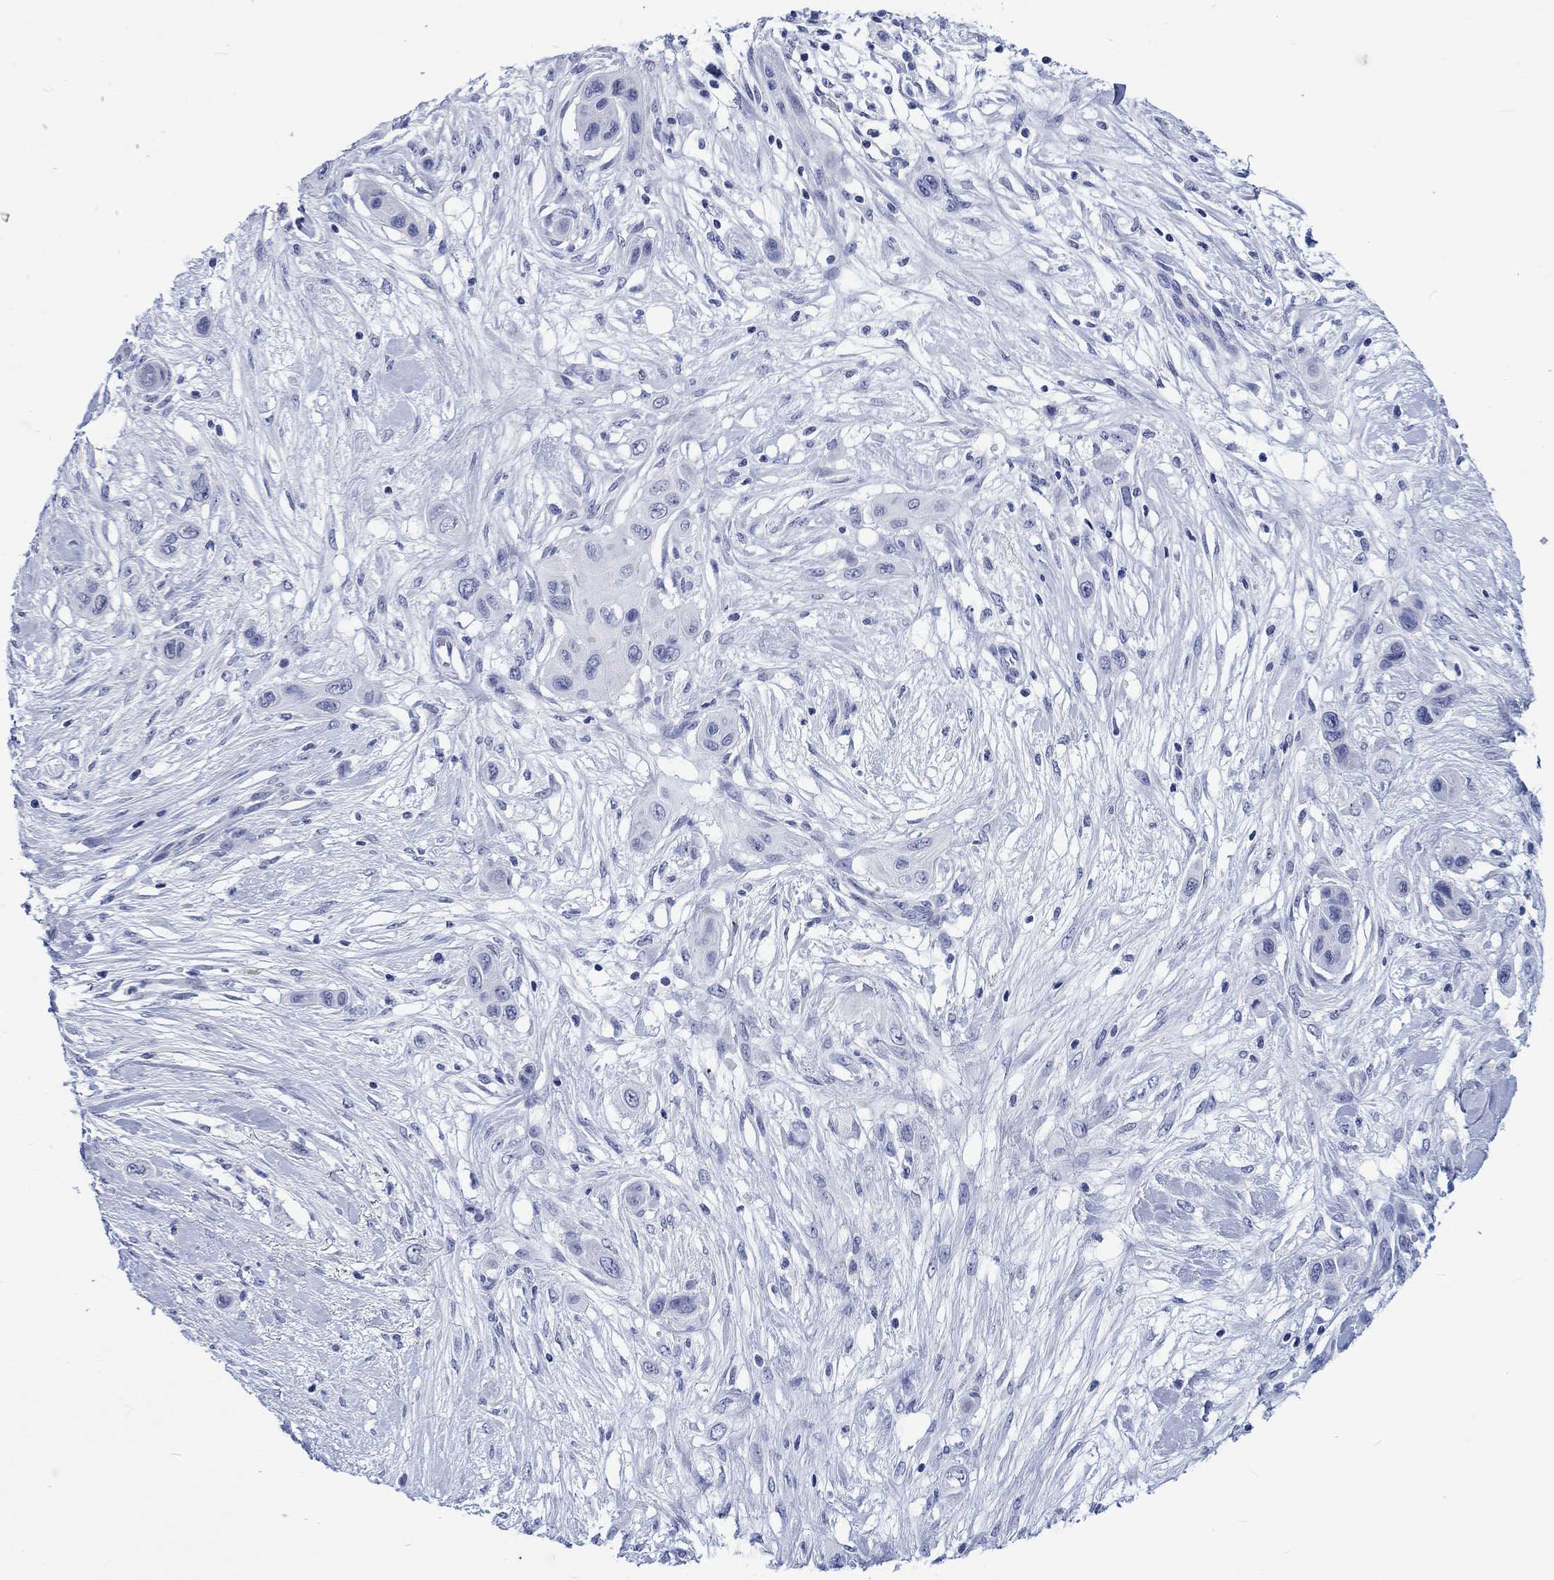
{"staining": {"intensity": "negative", "quantity": "none", "location": "none"}, "tissue": "skin cancer", "cell_type": "Tumor cells", "image_type": "cancer", "snomed": [{"axis": "morphology", "description": "Squamous cell carcinoma, NOS"}, {"axis": "topography", "description": "Skin"}], "caption": "Tumor cells are negative for protein expression in human squamous cell carcinoma (skin). Nuclei are stained in blue.", "gene": "KRT76", "patient": {"sex": "male", "age": 79}}